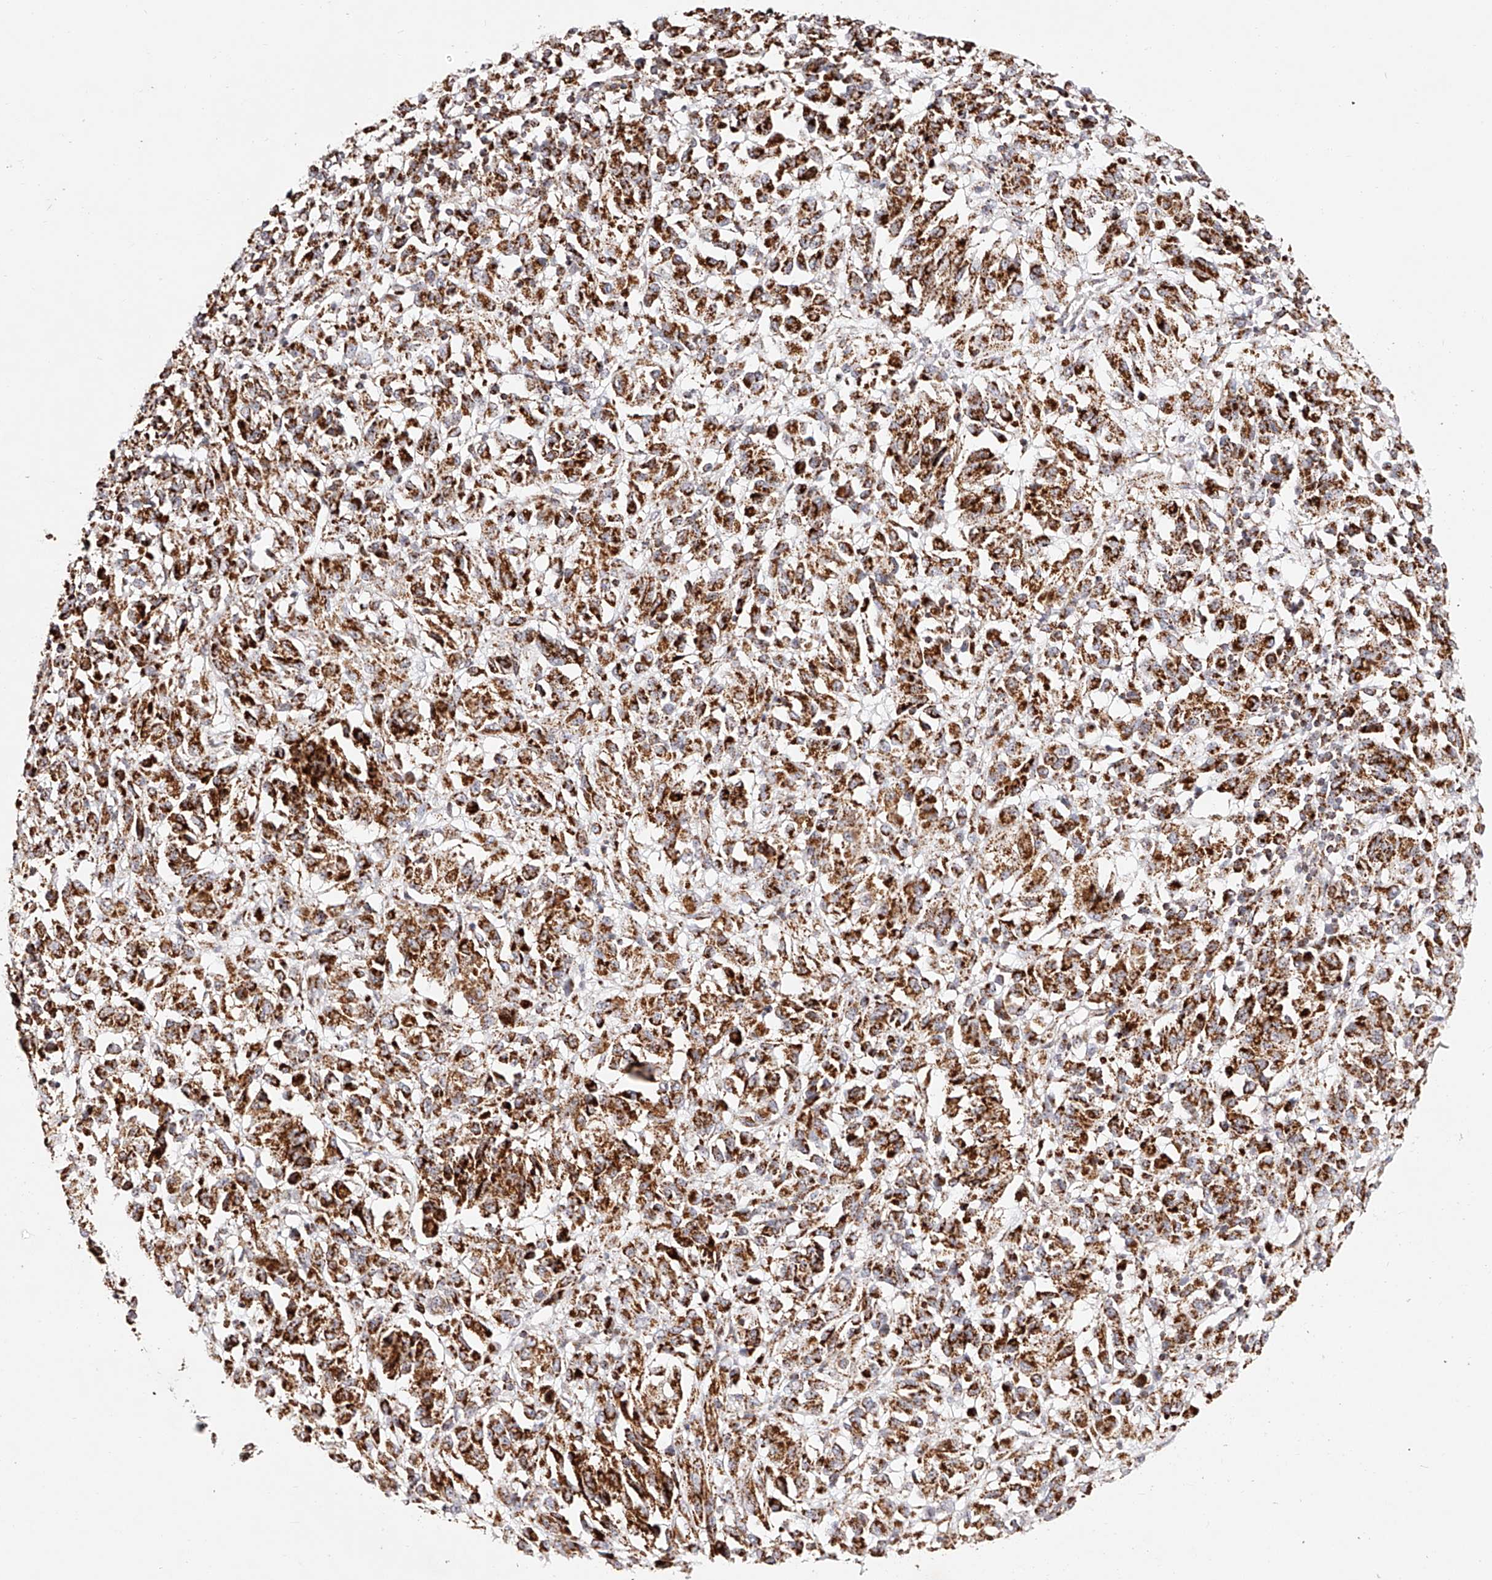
{"staining": {"intensity": "strong", "quantity": ">75%", "location": "cytoplasmic/membranous"}, "tissue": "melanoma", "cell_type": "Tumor cells", "image_type": "cancer", "snomed": [{"axis": "morphology", "description": "Malignant melanoma, Metastatic site"}, {"axis": "topography", "description": "Lung"}], "caption": "Malignant melanoma (metastatic site) tissue reveals strong cytoplasmic/membranous staining in approximately >75% of tumor cells, visualized by immunohistochemistry.", "gene": "NDUFV3", "patient": {"sex": "male", "age": 64}}